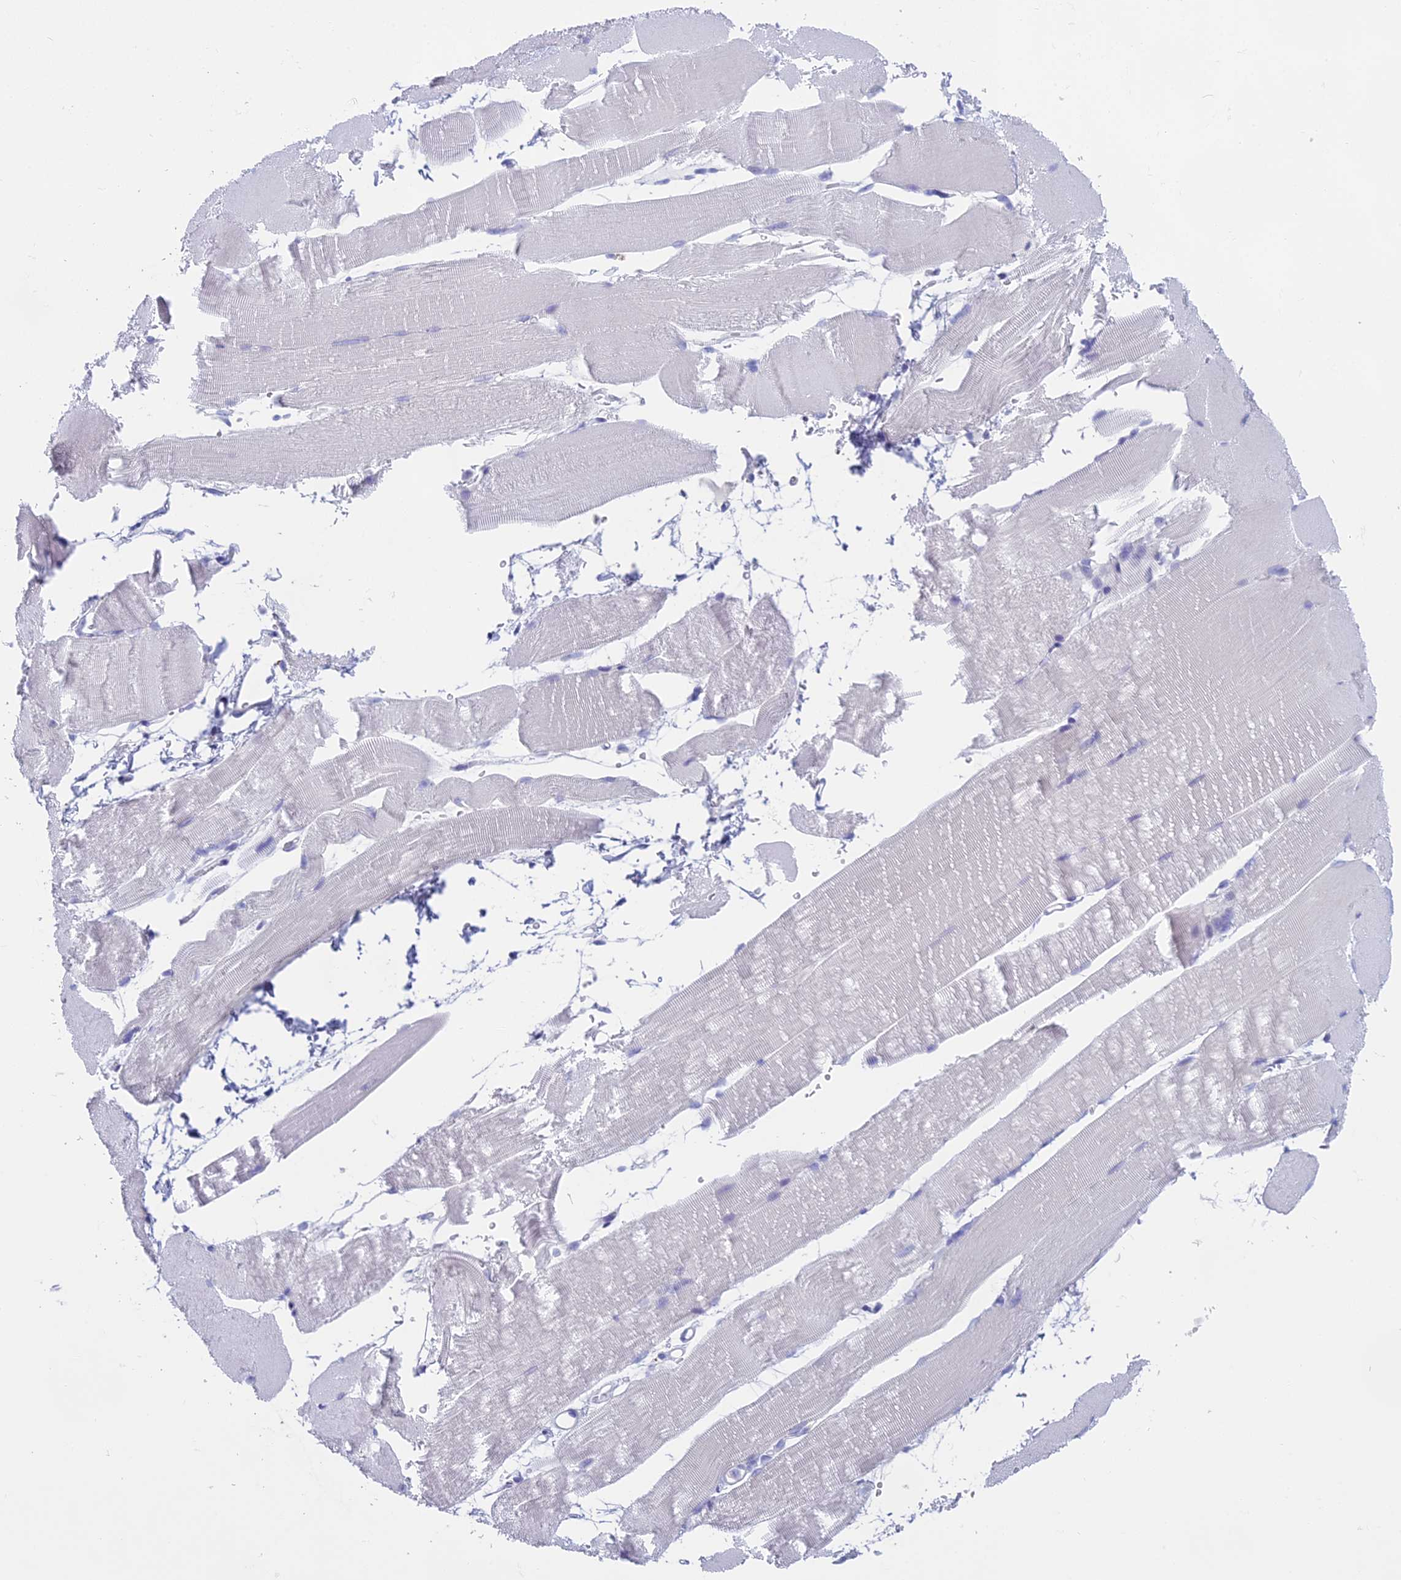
{"staining": {"intensity": "negative", "quantity": "none", "location": "none"}, "tissue": "skeletal muscle", "cell_type": "Myocytes", "image_type": "normal", "snomed": [{"axis": "morphology", "description": "Normal tissue, NOS"}, {"axis": "topography", "description": "Skeletal muscle"}, {"axis": "topography", "description": "Parathyroid gland"}], "caption": "This is an immunohistochemistry (IHC) image of unremarkable skeletal muscle. There is no staining in myocytes.", "gene": "UNC80", "patient": {"sex": "female", "age": 37}}